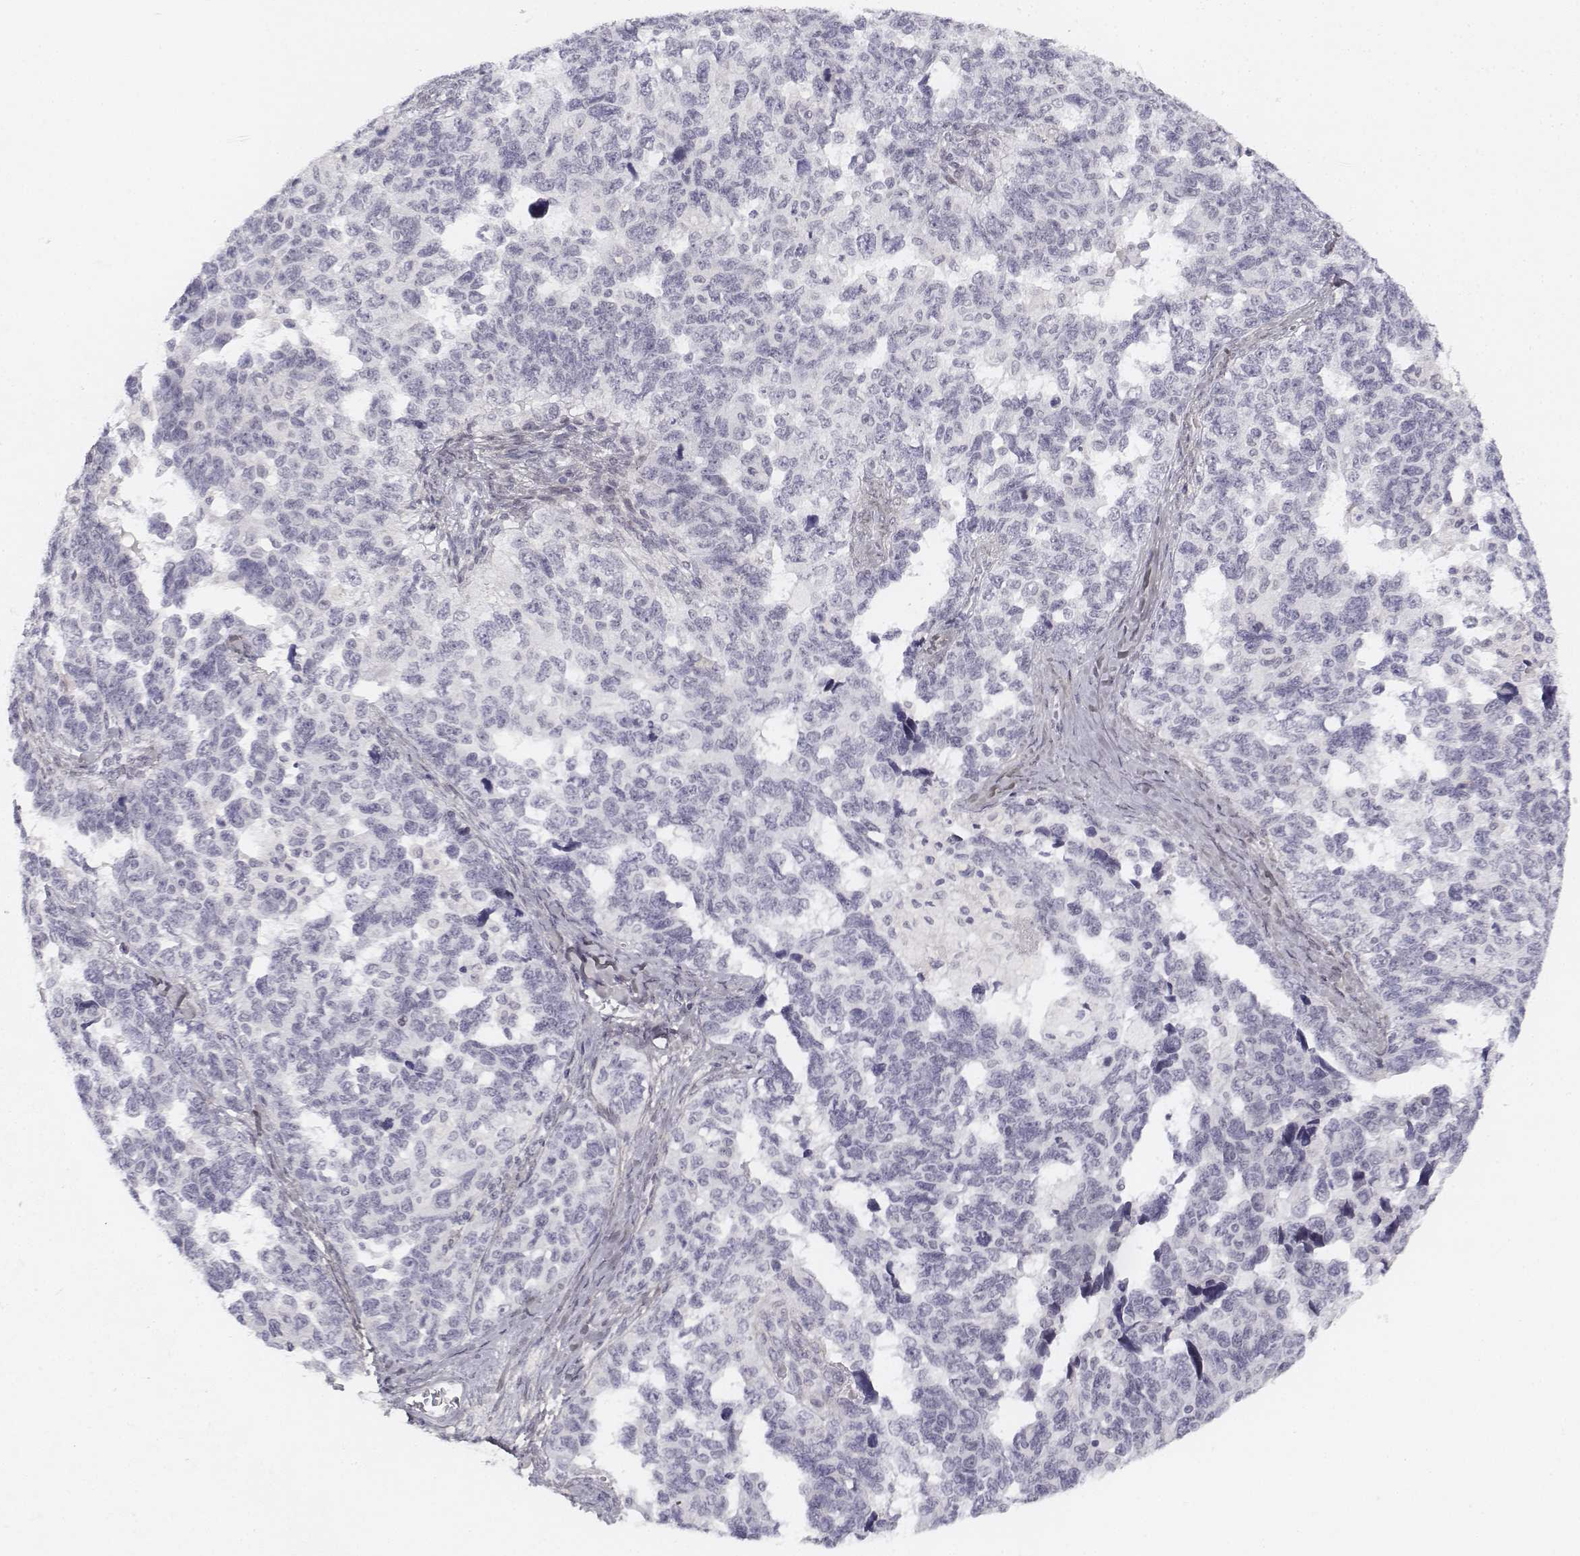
{"staining": {"intensity": "negative", "quantity": "none", "location": "none"}, "tissue": "ovarian cancer", "cell_type": "Tumor cells", "image_type": "cancer", "snomed": [{"axis": "morphology", "description": "Cystadenocarcinoma, serous, NOS"}, {"axis": "topography", "description": "Ovary"}], "caption": "Tumor cells are negative for brown protein staining in ovarian cancer.", "gene": "KRT84", "patient": {"sex": "female", "age": 69}}